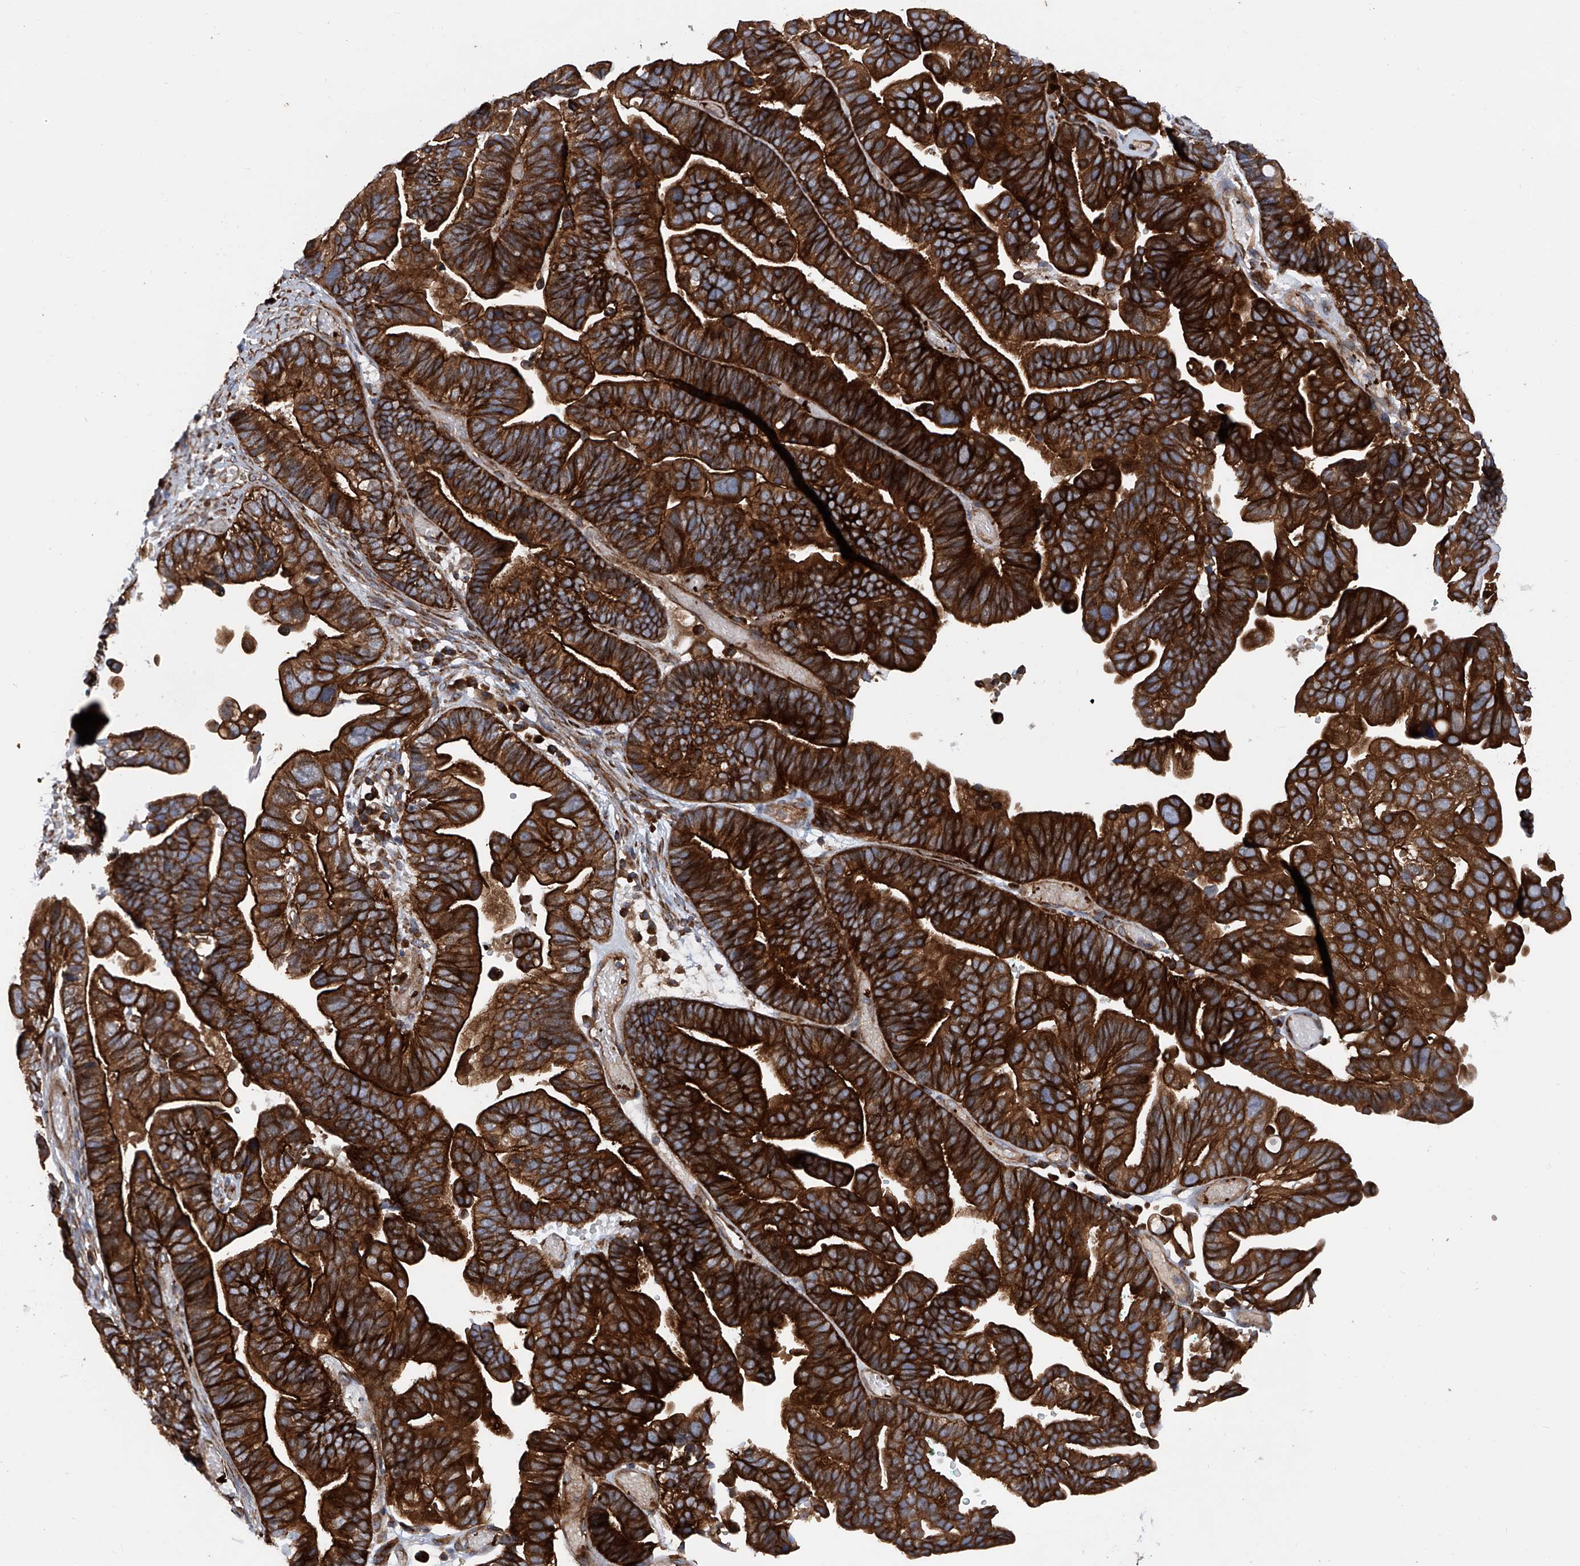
{"staining": {"intensity": "strong", "quantity": ">75%", "location": "cytoplasmic/membranous"}, "tissue": "ovarian cancer", "cell_type": "Tumor cells", "image_type": "cancer", "snomed": [{"axis": "morphology", "description": "Cystadenocarcinoma, serous, NOS"}, {"axis": "topography", "description": "Ovary"}], "caption": "A photomicrograph of ovarian cancer (serous cystadenocarcinoma) stained for a protein demonstrates strong cytoplasmic/membranous brown staining in tumor cells.", "gene": "ASCC3", "patient": {"sex": "female", "age": 56}}